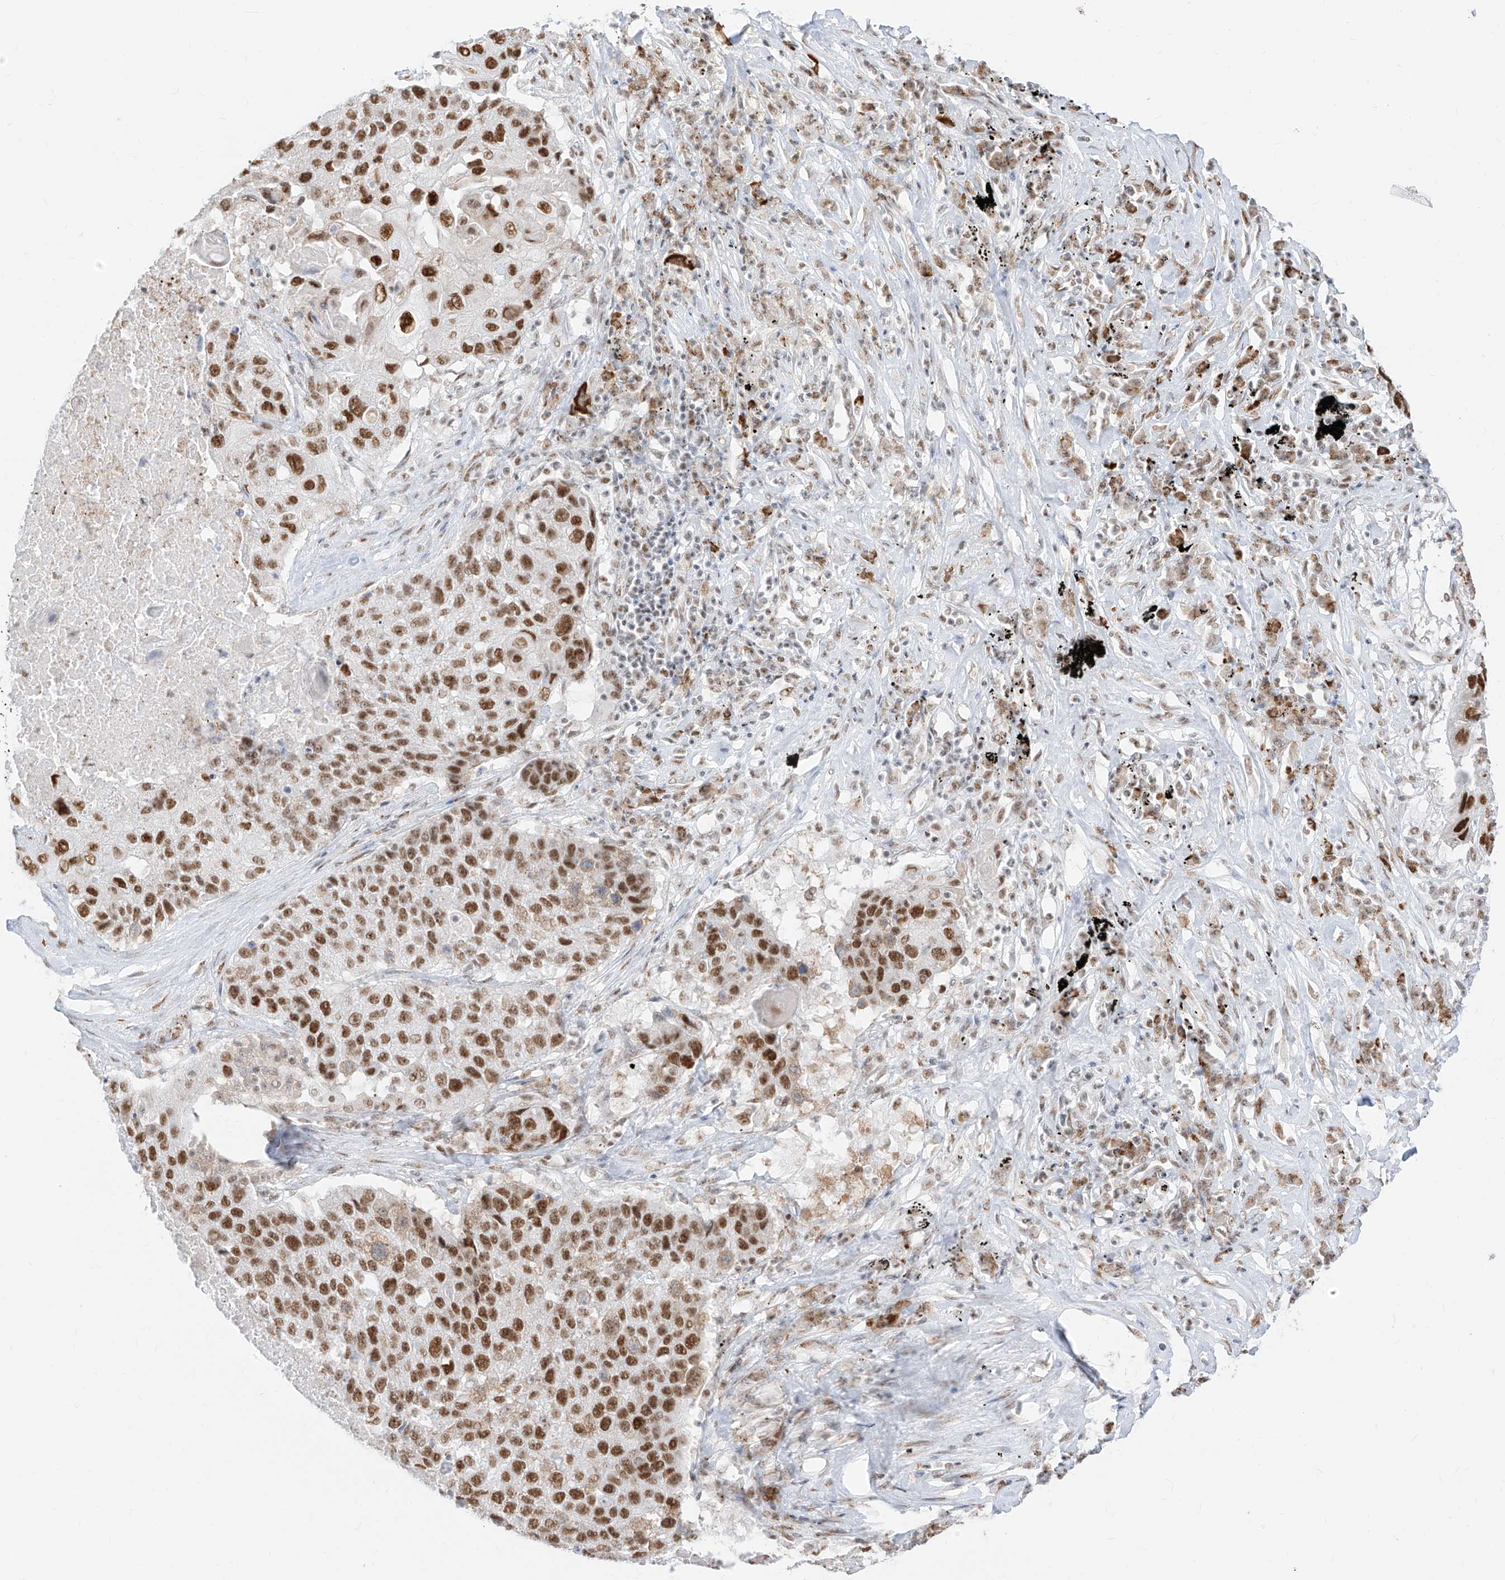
{"staining": {"intensity": "strong", "quantity": ">75%", "location": "nuclear"}, "tissue": "lung cancer", "cell_type": "Tumor cells", "image_type": "cancer", "snomed": [{"axis": "morphology", "description": "Squamous cell carcinoma, NOS"}, {"axis": "topography", "description": "Lung"}], "caption": "Immunohistochemical staining of human squamous cell carcinoma (lung) exhibits high levels of strong nuclear protein staining in approximately >75% of tumor cells. Nuclei are stained in blue.", "gene": "SUPT5H", "patient": {"sex": "male", "age": 61}}